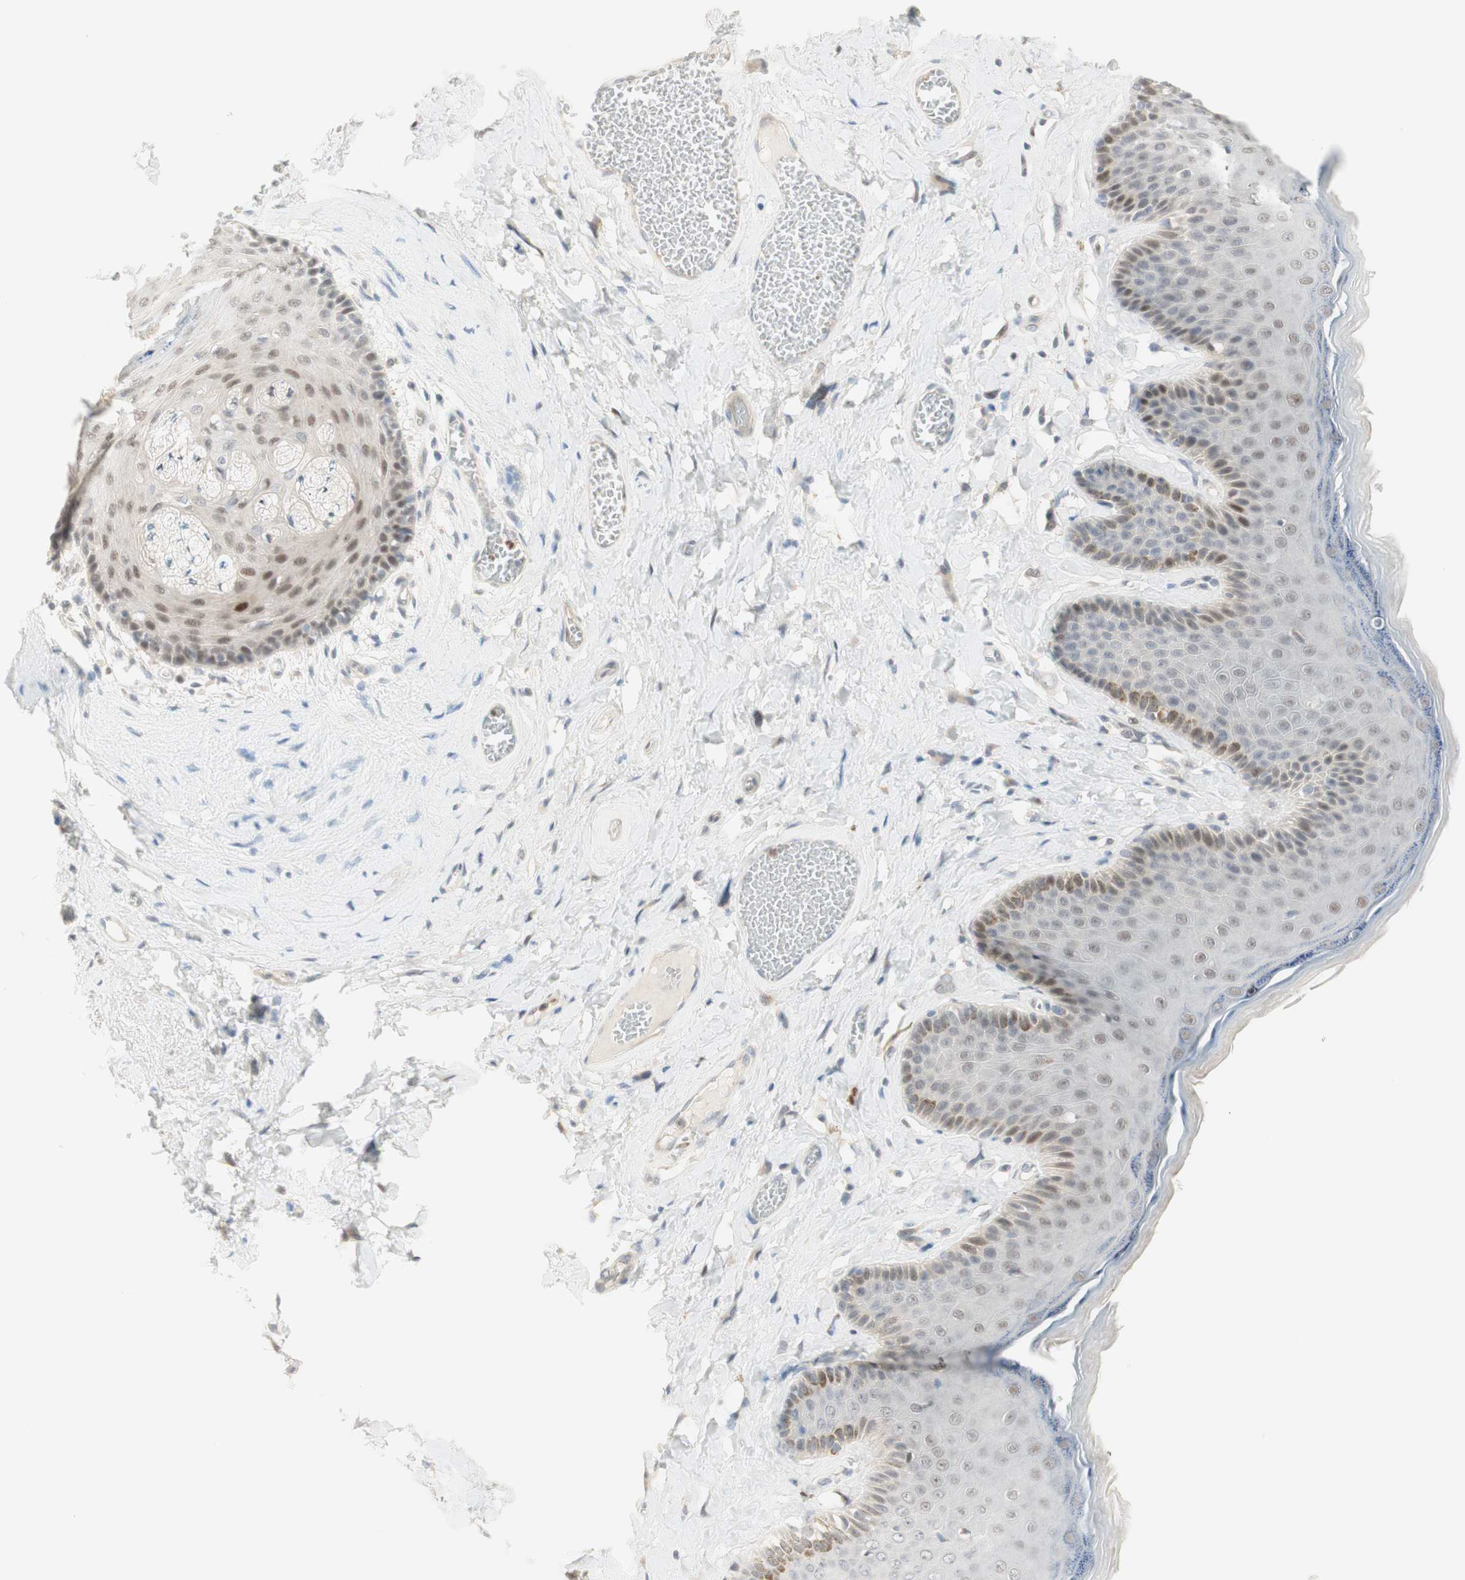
{"staining": {"intensity": "weak", "quantity": "25%-75%", "location": "cytoplasmic/membranous,nuclear"}, "tissue": "skin", "cell_type": "Epidermal cells", "image_type": "normal", "snomed": [{"axis": "morphology", "description": "Normal tissue, NOS"}, {"axis": "topography", "description": "Anal"}], "caption": "The histopathology image exhibits staining of benign skin, revealing weak cytoplasmic/membranous,nuclear protein positivity (brown color) within epidermal cells.", "gene": "RFNG", "patient": {"sex": "male", "age": 69}}